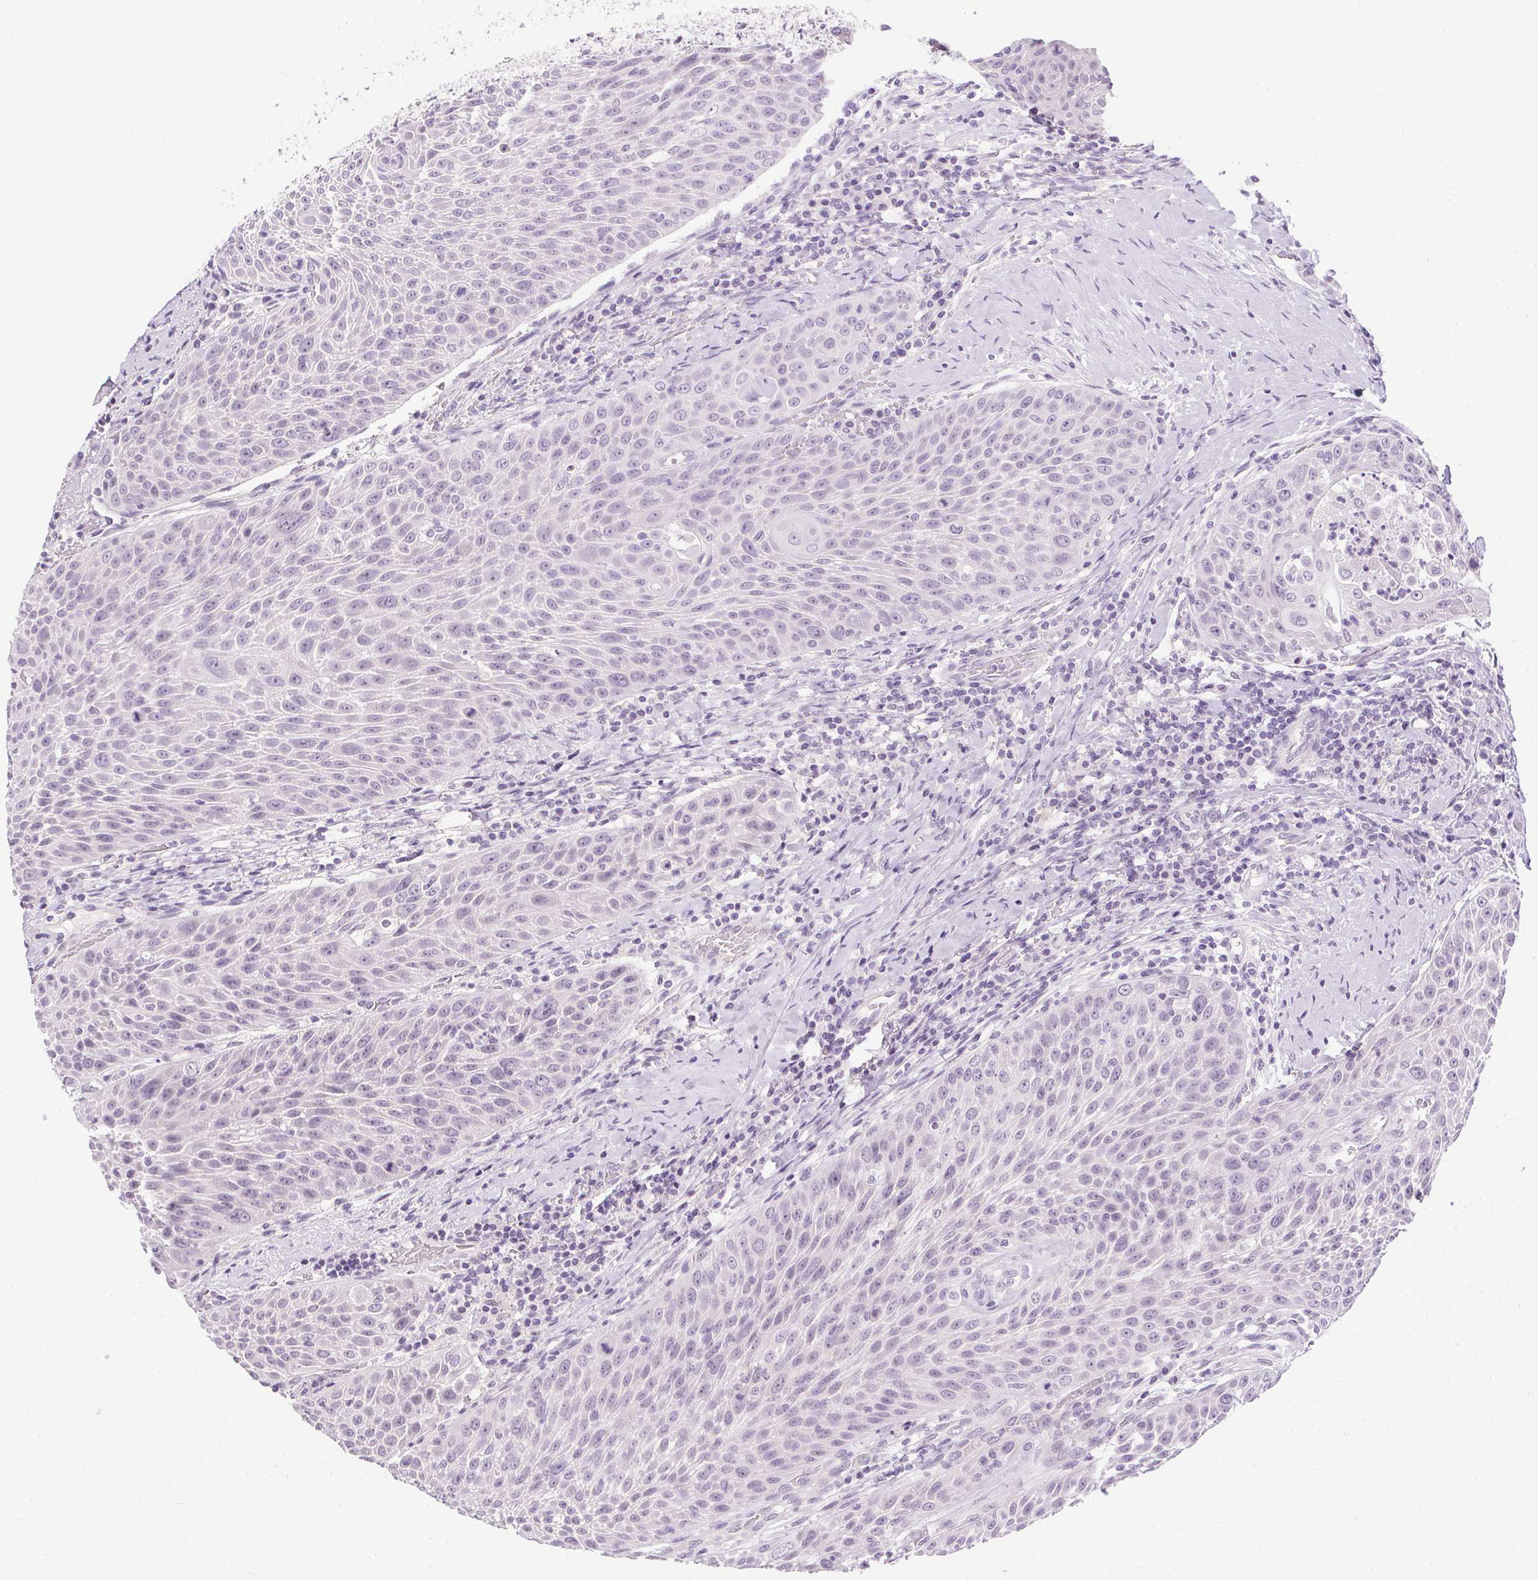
{"staining": {"intensity": "negative", "quantity": "none", "location": "none"}, "tissue": "head and neck cancer", "cell_type": "Tumor cells", "image_type": "cancer", "snomed": [{"axis": "morphology", "description": "Squamous cell carcinoma, NOS"}, {"axis": "topography", "description": "Head-Neck"}], "caption": "Head and neck cancer stained for a protein using immunohistochemistry (IHC) exhibits no positivity tumor cells.", "gene": "PRL", "patient": {"sex": "male", "age": 69}}